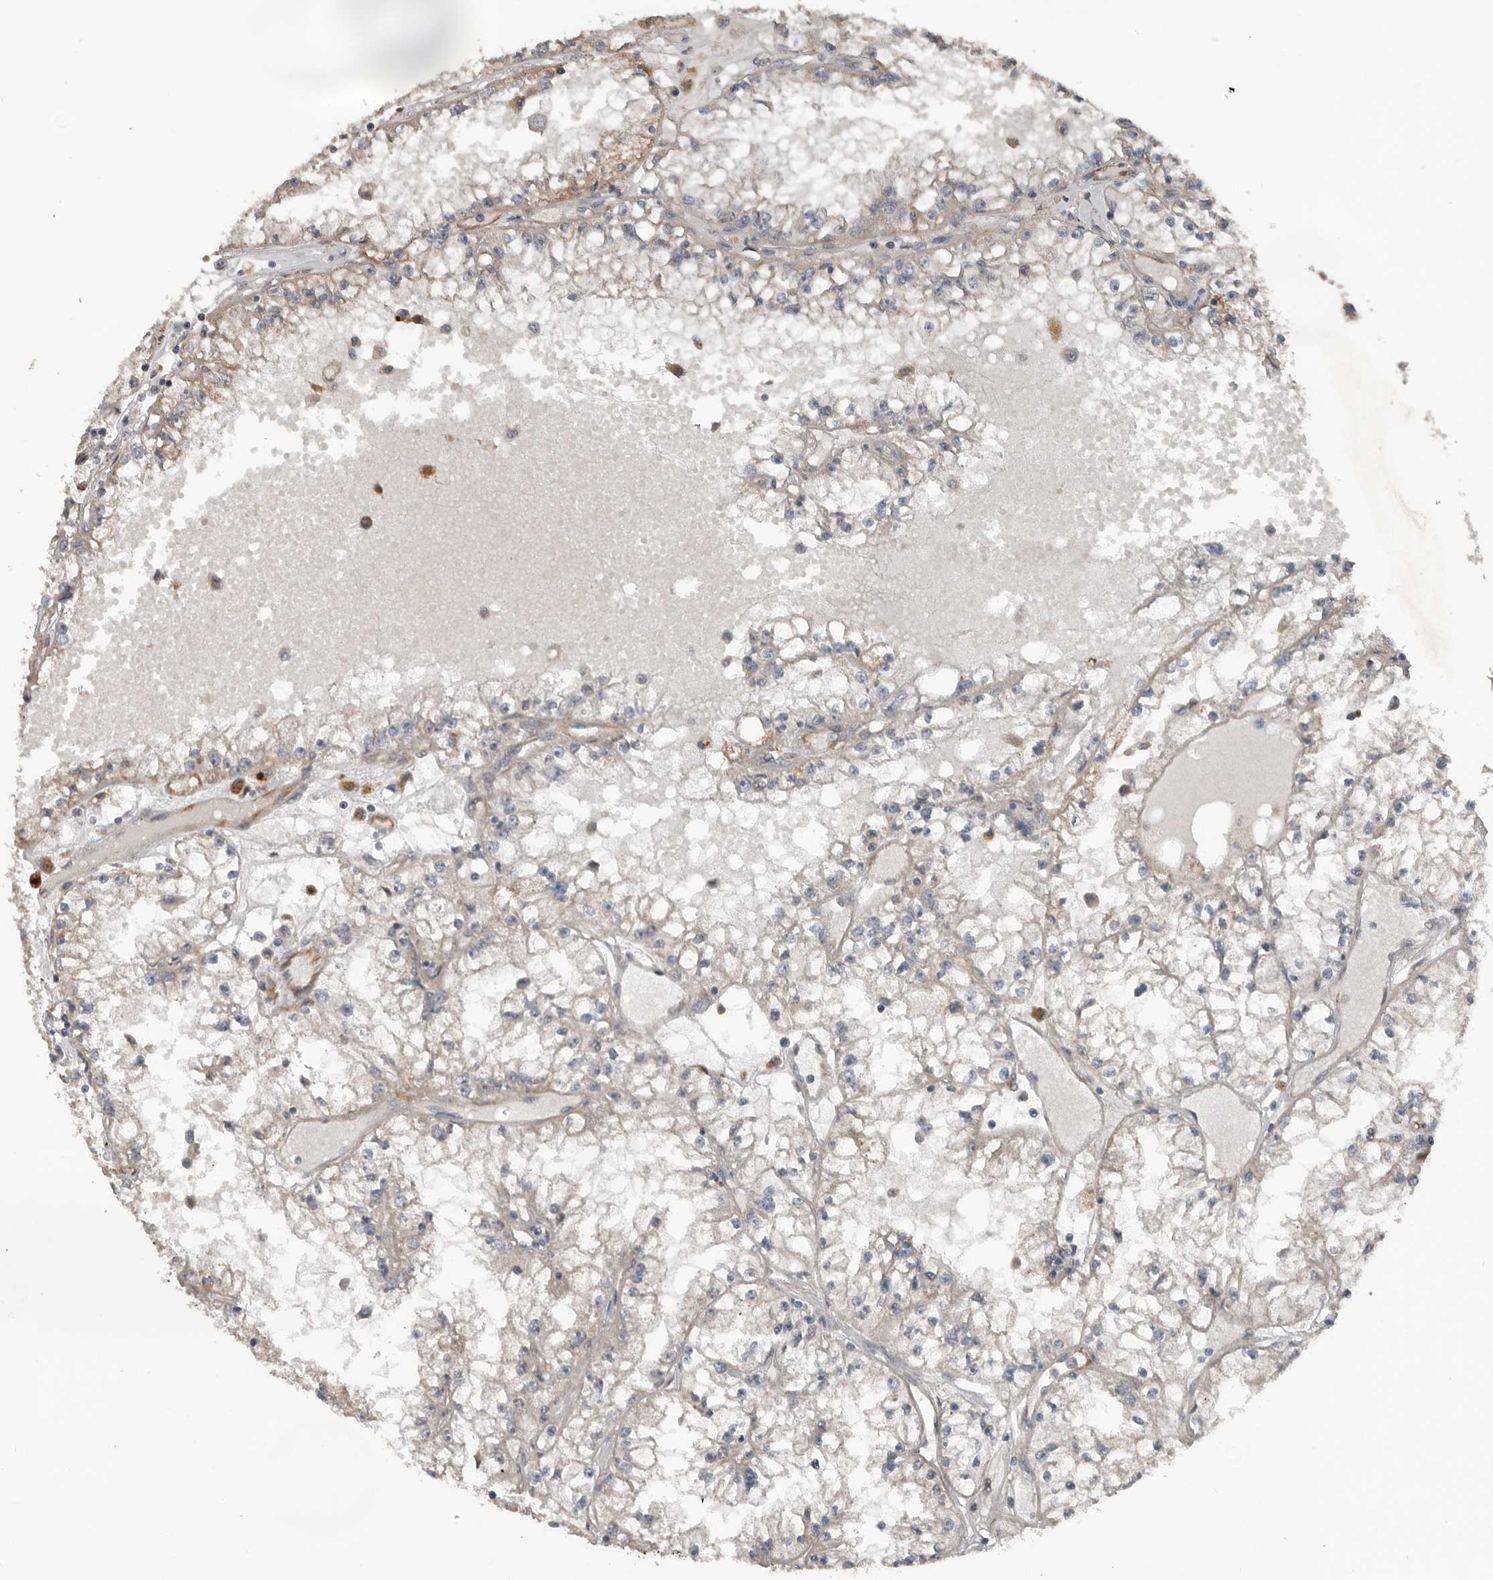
{"staining": {"intensity": "negative", "quantity": "none", "location": "none"}, "tissue": "renal cancer", "cell_type": "Tumor cells", "image_type": "cancer", "snomed": [{"axis": "morphology", "description": "Adenocarcinoma, NOS"}, {"axis": "topography", "description": "Kidney"}], "caption": "Immunohistochemistry (IHC) image of neoplastic tissue: adenocarcinoma (renal) stained with DAB (3,3'-diaminobenzidine) shows no significant protein expression in tumor cells. (DAB (3,3'-diaminobenzidine) immunohistochemistry visualized using brightfield microscopy, high magnification).", "gene": "YOD1", "patient": {"sex": "male", "age": 56}}